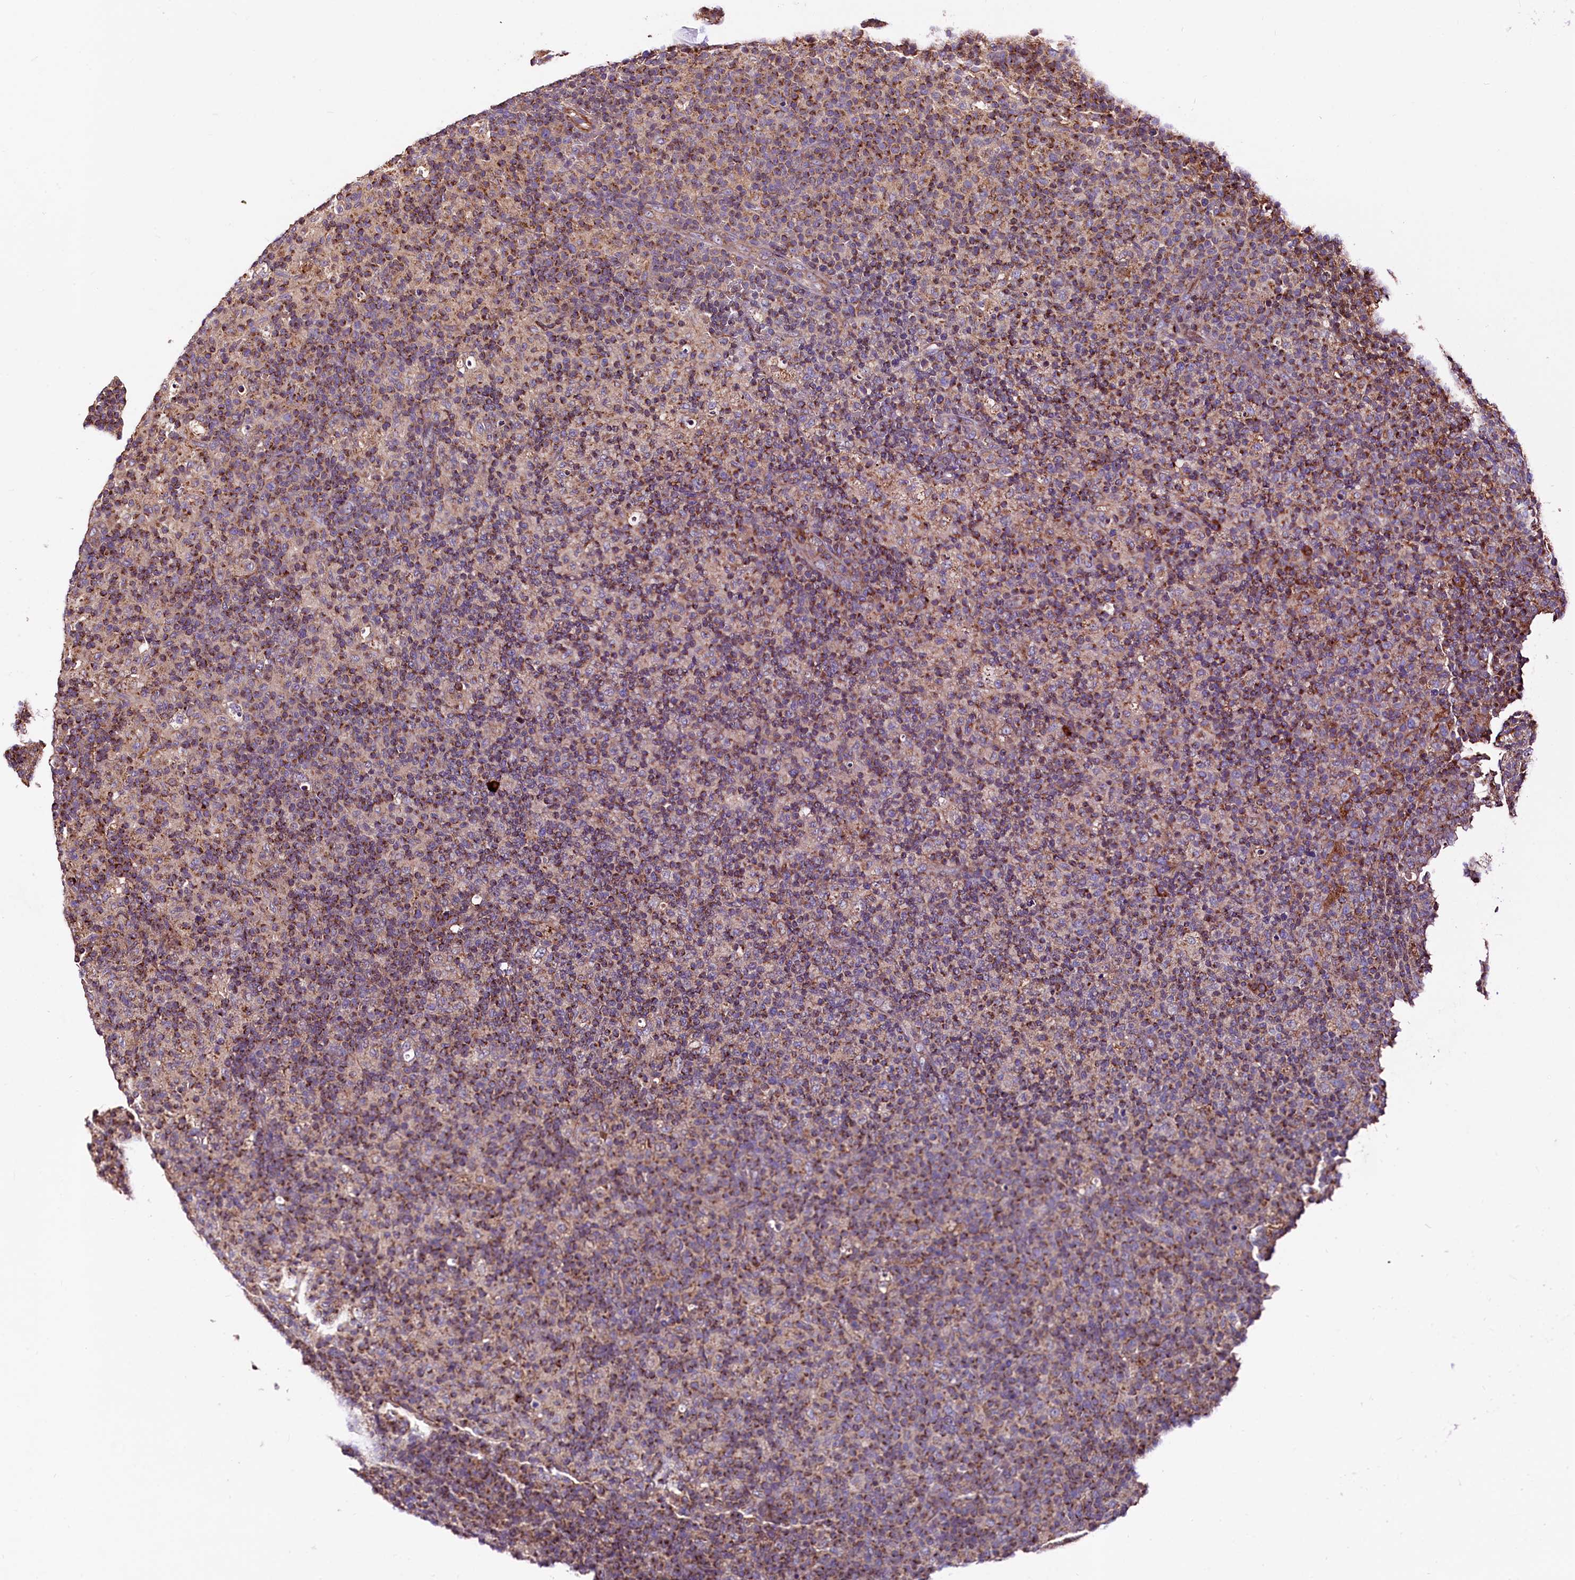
{"staining": {"intensity": "weak", "quantity": "<25%", "location": "cytoplasmic/membranous"}, "tissue": "lymph node", "cell_type": "Germinal center cells", "image_type": "normal", "snomed": [{"axis": "morphology", "description": "Normal tissue, NOS"}, {"axis": "morphology", "description": "Inflammation, NOS"}, {"axis": "topography", "description": "Lymph node"}], "caption": "Immunohistochemistry (IHC) of normal human lymph node demonstrates no expression in germinal center cells. Brightfield microscopy of immunohistochemistry stained with DAB (brown) and hematoxylin (blue), captured at high magnification.", "gene": "CIAO3", "patient": {"sex": "male", "age": 55}}